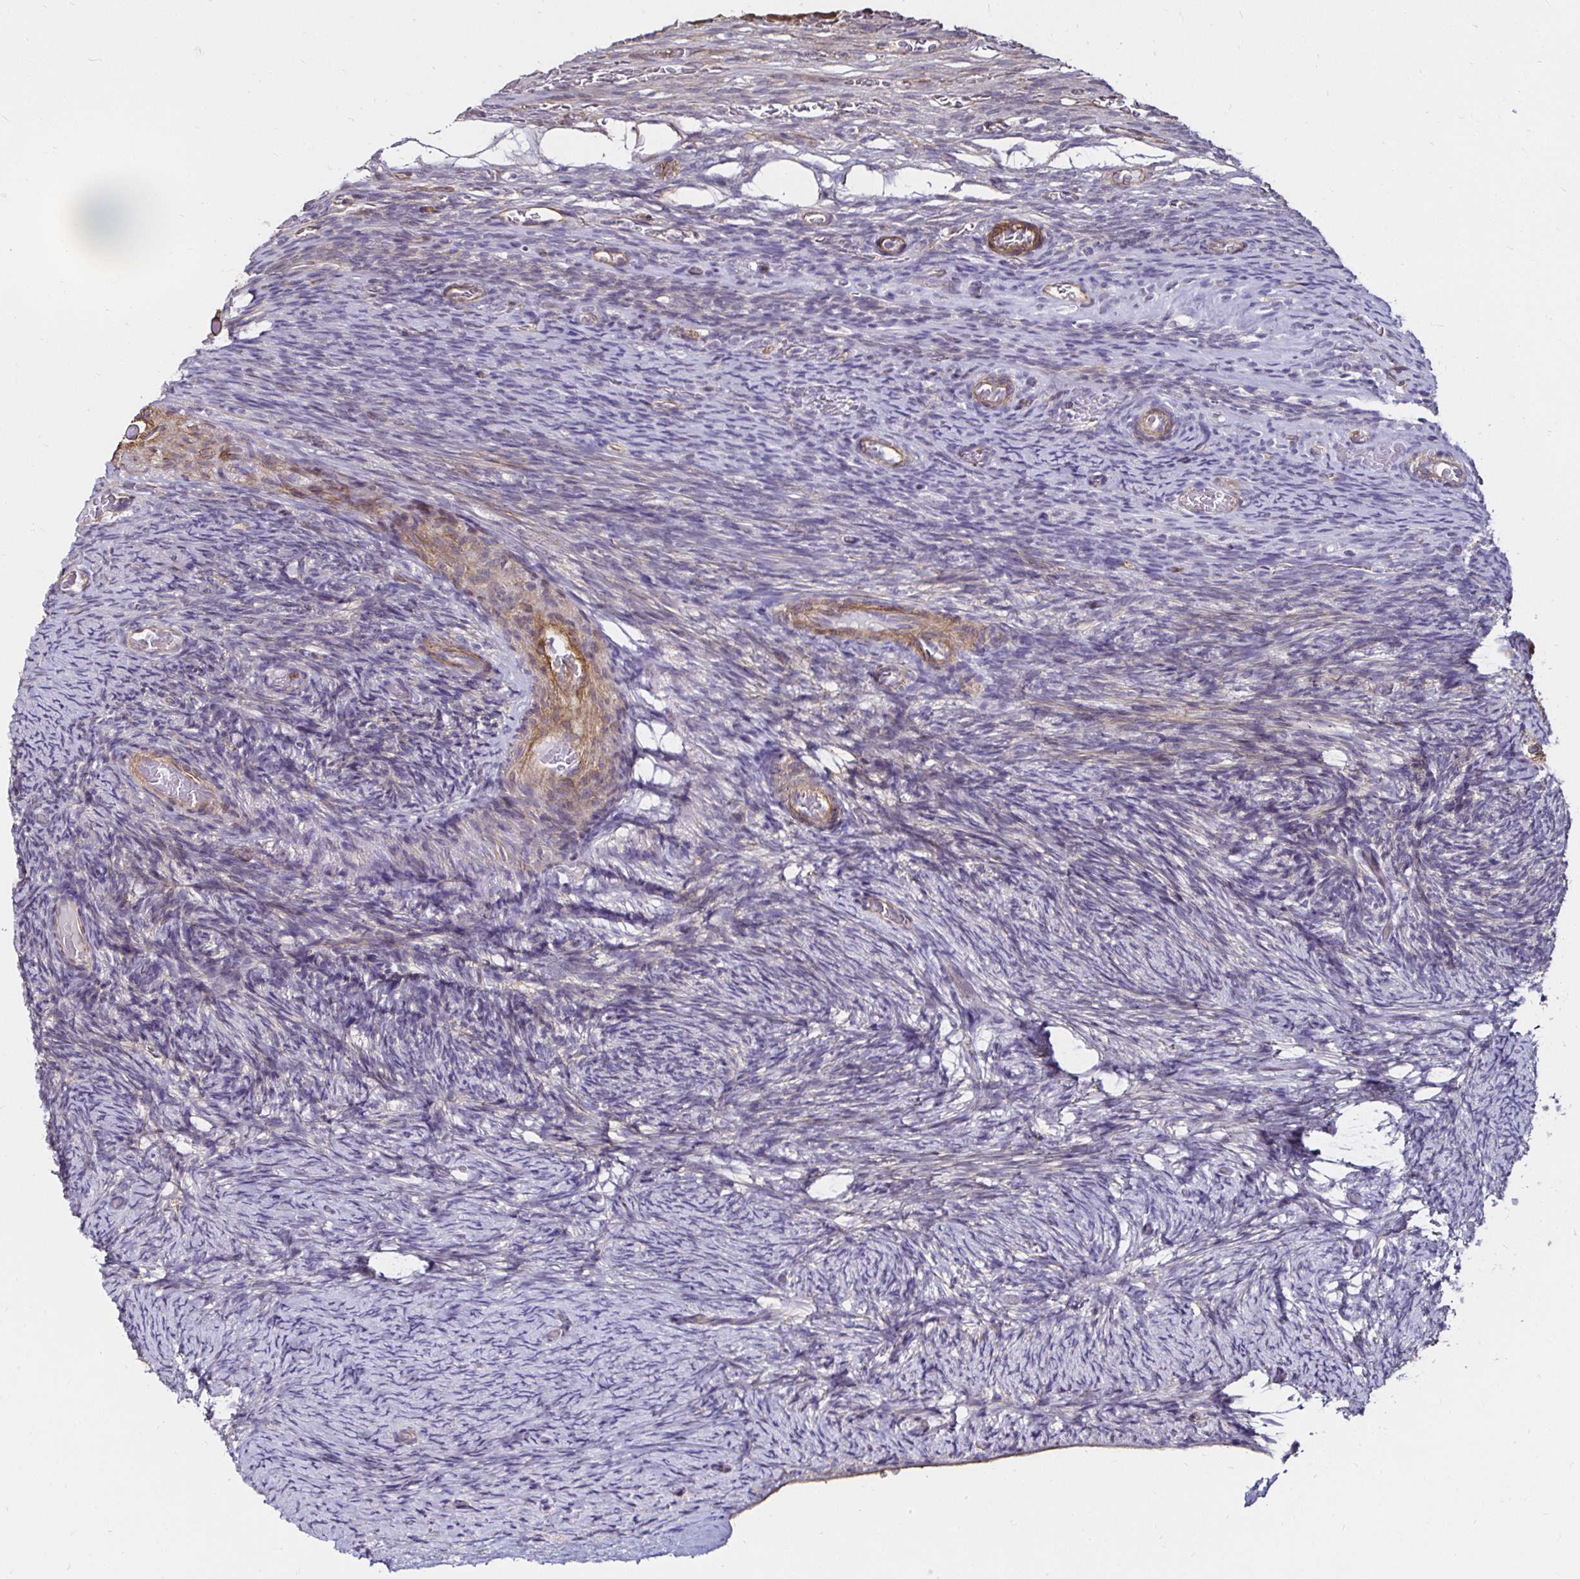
{"staining": {"intensity": "negative", "quantity": "none", "location": "none"}, "tissue": "ovary", "cell_type": "Ovarian stroma cells", "image_type": "normal", "snomed": [{"axis": "morphology", "description": "Normal tissue, NOS"}, {"axis": "topography", "description": "Ovary"}], "caption": "The IHC photomicrograph has no significant positivity in ovarian stroma cells of ovary. (DAB (3,3'-diaminobenzidine) immunohistochemistry (IHC) with hematoxylin counter stain).", "gene": "ITGB1", "patient": {"sex": "female", "age": 34}}